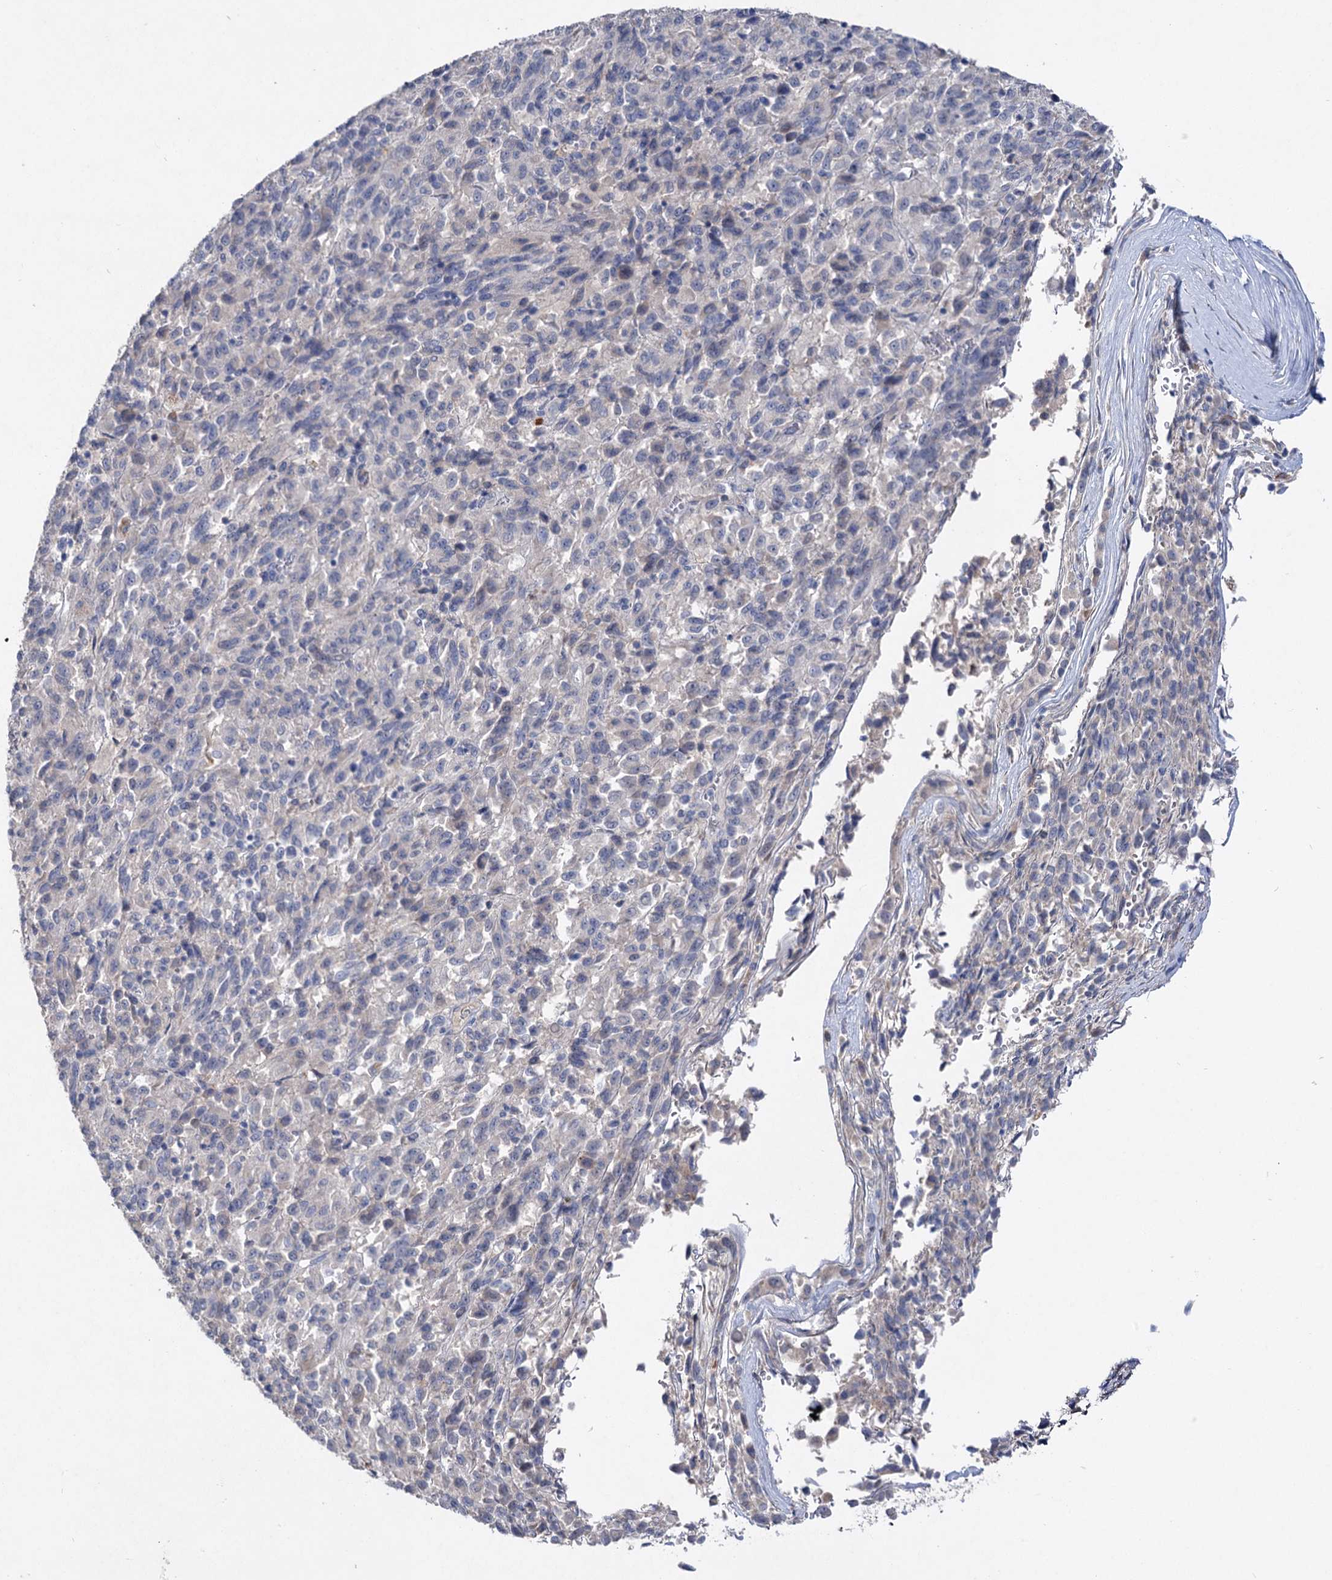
{"staining": {"intensity": "negative", "quantity": "none", "location": "none"}, "tissue": "melanoma", "cell_type": "Tumor cells", "image_type": "cancer", "snomed": [{"axis": "morphology", "description": "Malignant melanoma, Metastatic site"}, {"axis": "topography", "description": "Lung"}], "caption": "This is a histopathology image of IHC staining of melanoma, which shows no staining in tumor cells. (Immunohistochemistry (ihc), brightfield microscopy, high magnification).", "gene": "ATP4A", "patient": {"sex": "male", "age": 64}}